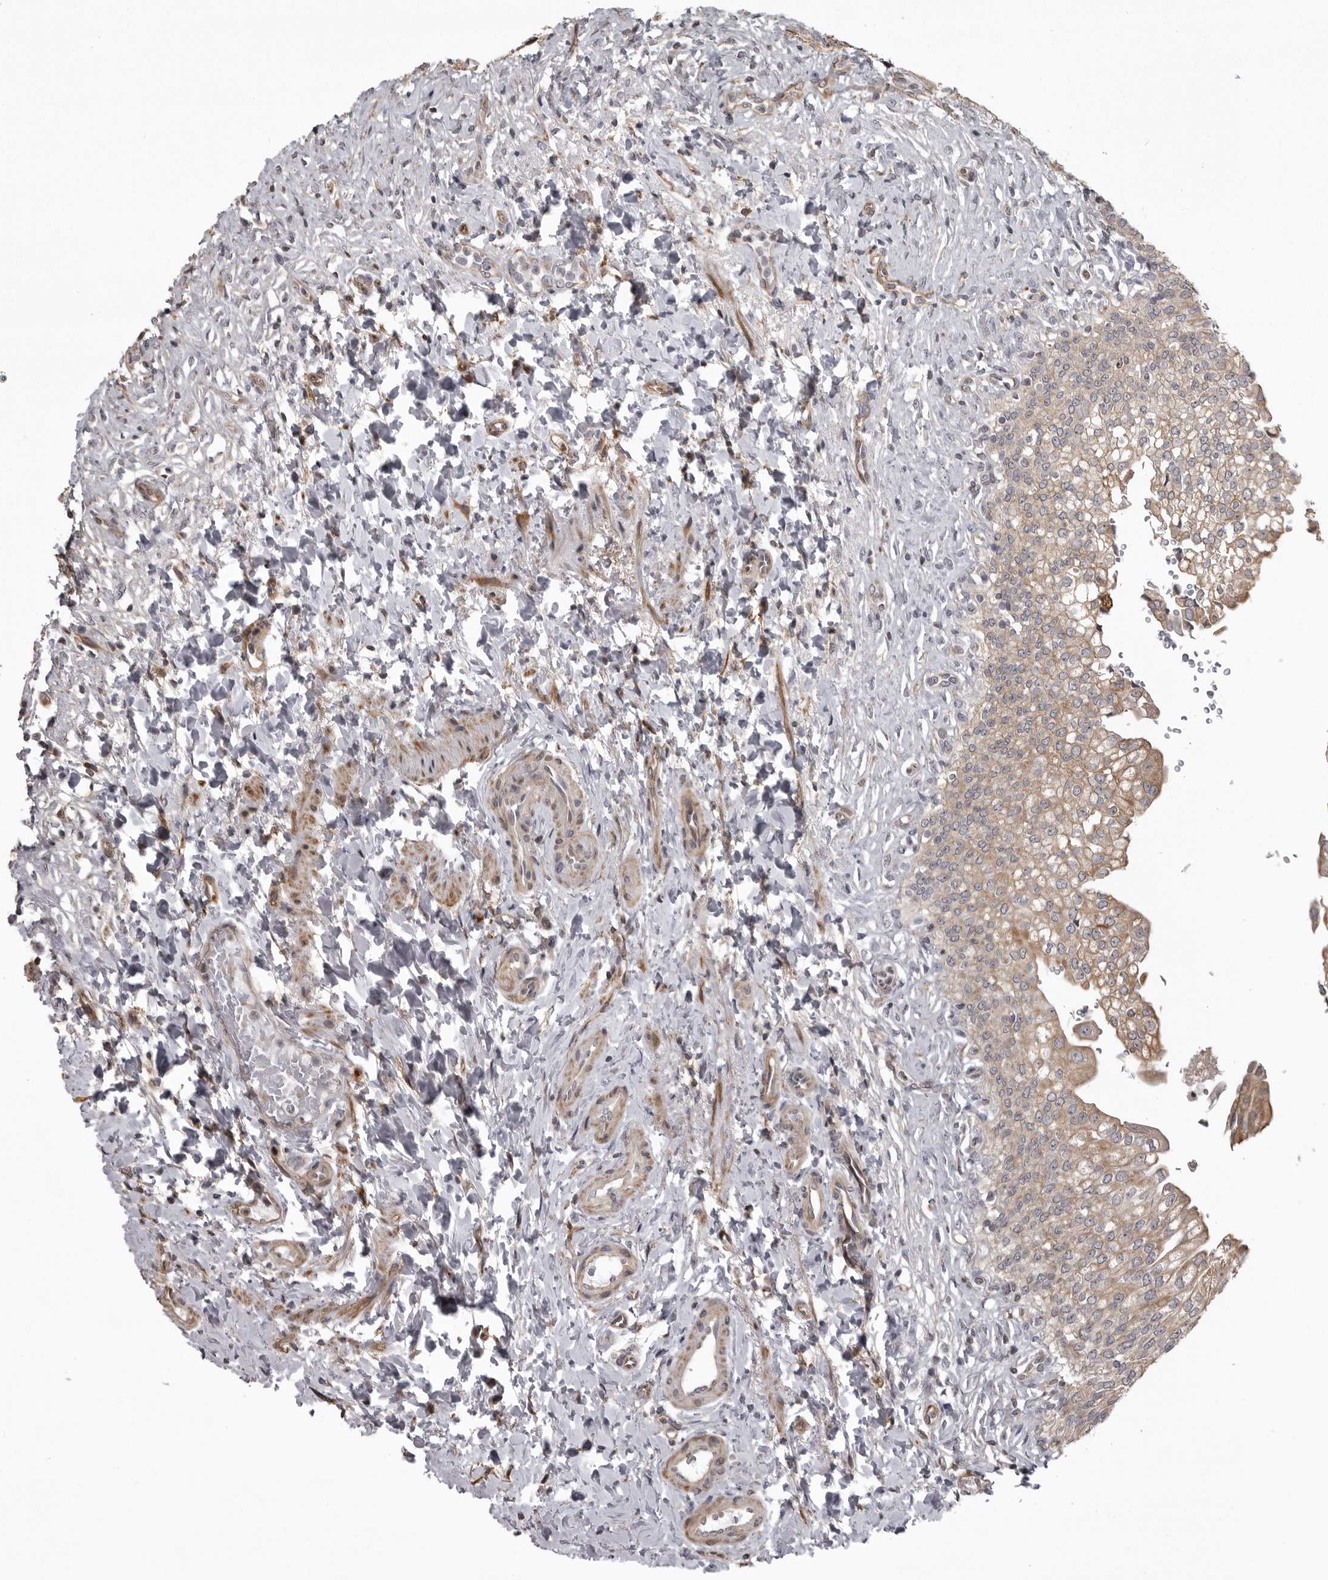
{"staining": {"intensity": "moderate", "quantity": ">75%", "location": "cytoplasmic/membranous"}, "tissue": "urinary bladder", "cell_type": "Urothelial cells", "image_type": "normal", "snomed": [{"axis": "morphology", "description": "Urothelial carcinoma, High grade"}, {"axis": "topography", "description": "Urinary bladder"}], "caption": "Protein staining by immunohistochemistry (IHC) displays moderate cytoplasmic/membranous positivity in approximately >75% of urothelial cells in benign urinary bladder. The staining was performed using DAB (3,3'-diaminobenzidine), with brown indicating positive protein expression. Nuclei are stained blue with hematoxylin.", "gene": "ZNRF1", "patient": {"sex": "male", "age": 46}}